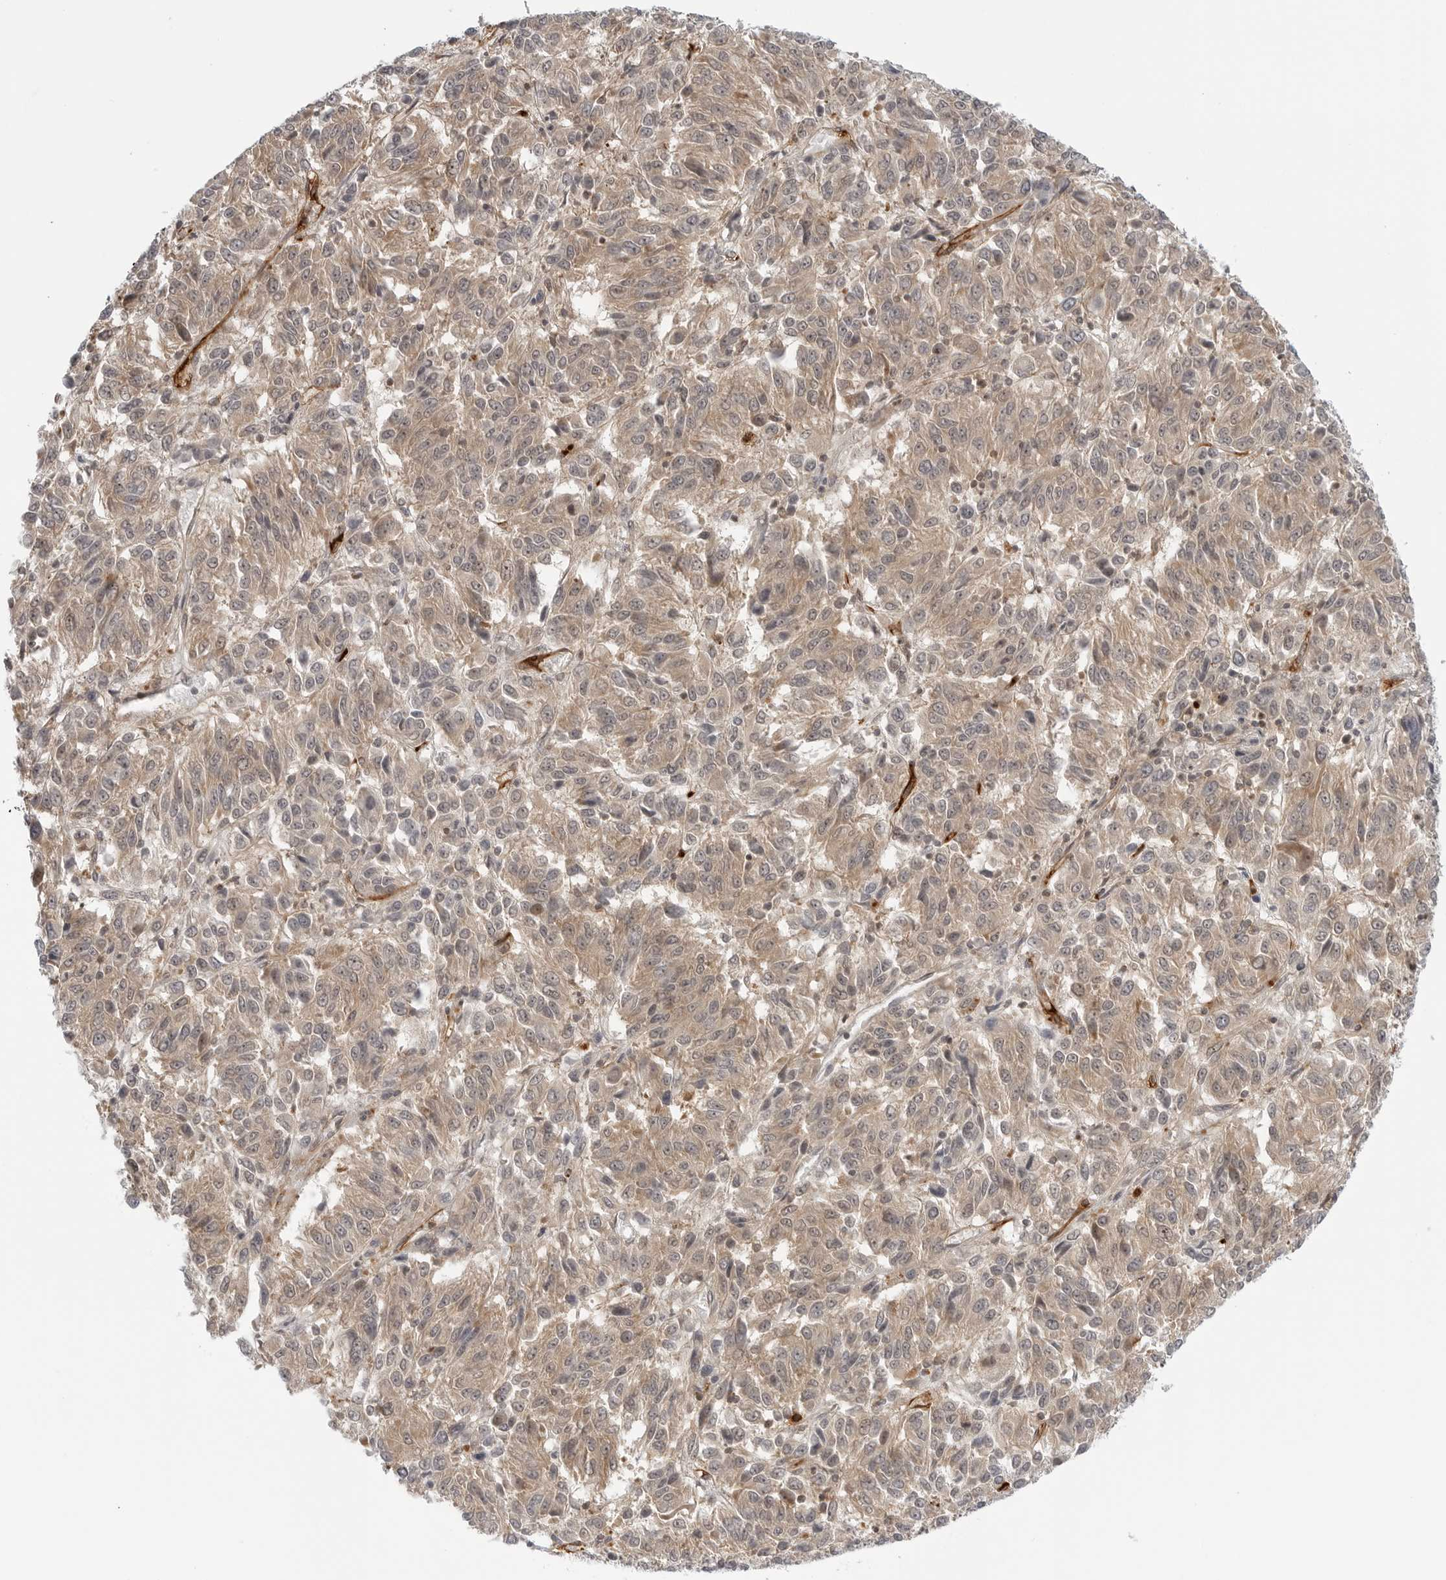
{"staining": {"intensity": "weak", "quantity": ">75%", "location": "cytoplasmic/membranous"}, "tissue": "melanoma", "cell_type": "Tumor cells", "image_type": "cancer", "snomed": [{"axis": "morphology", "description": "Malignant melanoma, Metastatic site"}, {"axis": "topography", "description": "Lung"}], "caption": "Immunohistochemistry (IHC) photomicrograph of neoplastic tissue: human malignant melanoma (metastatic site) stained using immunohistochemistry displays low levels of weak protein expression localized specifically in the cytoplasmic/membranous of tumor cells, appearing as a cytoplasmic/membranous brown color.", "gene": "STXBP3", "patient": {"sex": "male", "age": 64}}